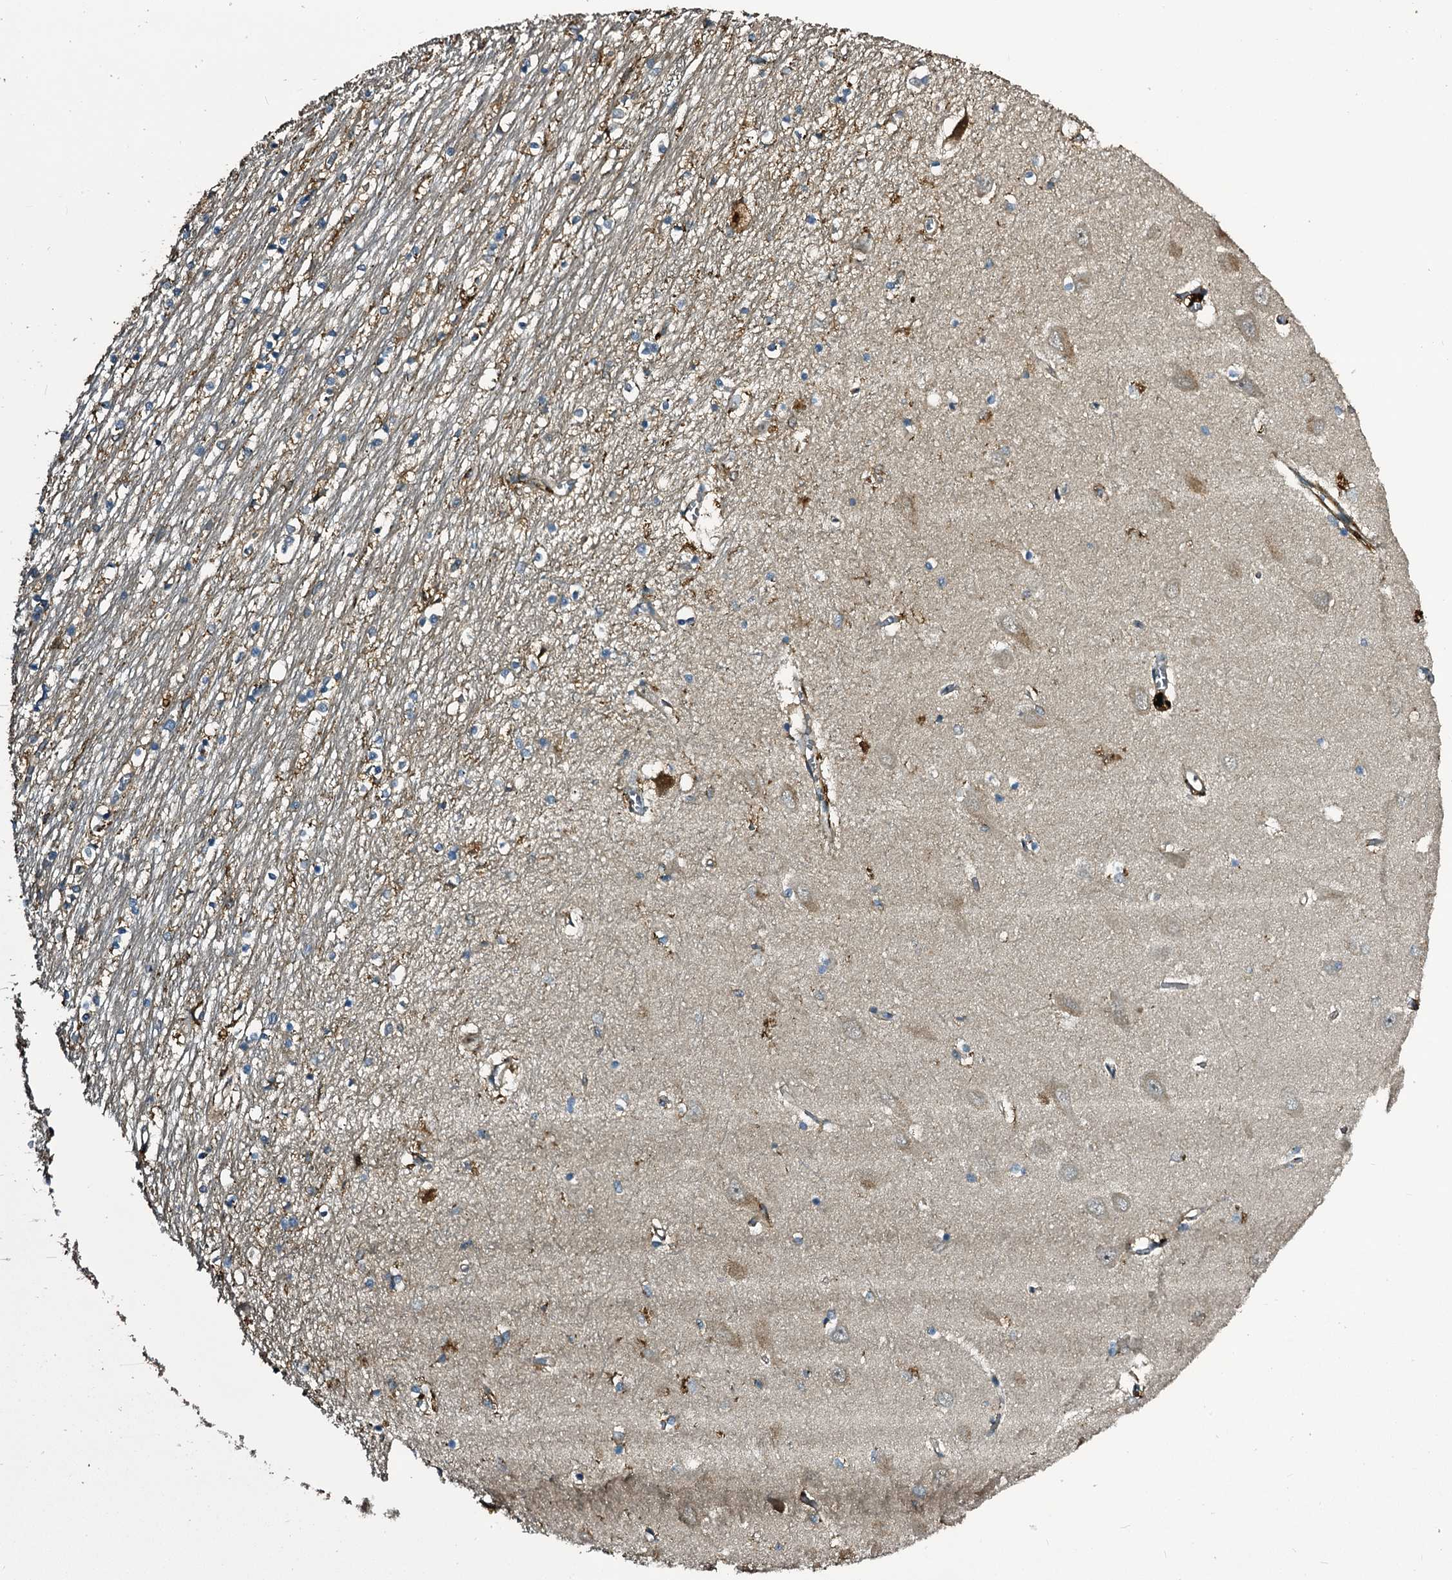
{"staining": {"intensity": "weak", "quantity": "<25%", "location": "cytoplasmic/membranous"}, "tissue": "hippocampus", "cell_type": "Glial cells", "image_type": "normal", "snomed": [{"axis": "morphology", "description": "Normal tissue, NOS"}, {"axis": "topography", "description": "Hippocampus"}], "caption": "An immunohistochemistry micrograph of benign hippocampus is shown. There is no staining in glial cells of hippocampus. (DAB immunohistochemistry, high magnification).", "gene": "TPGS2", "patient": {"sex": "male", "age": 70}}